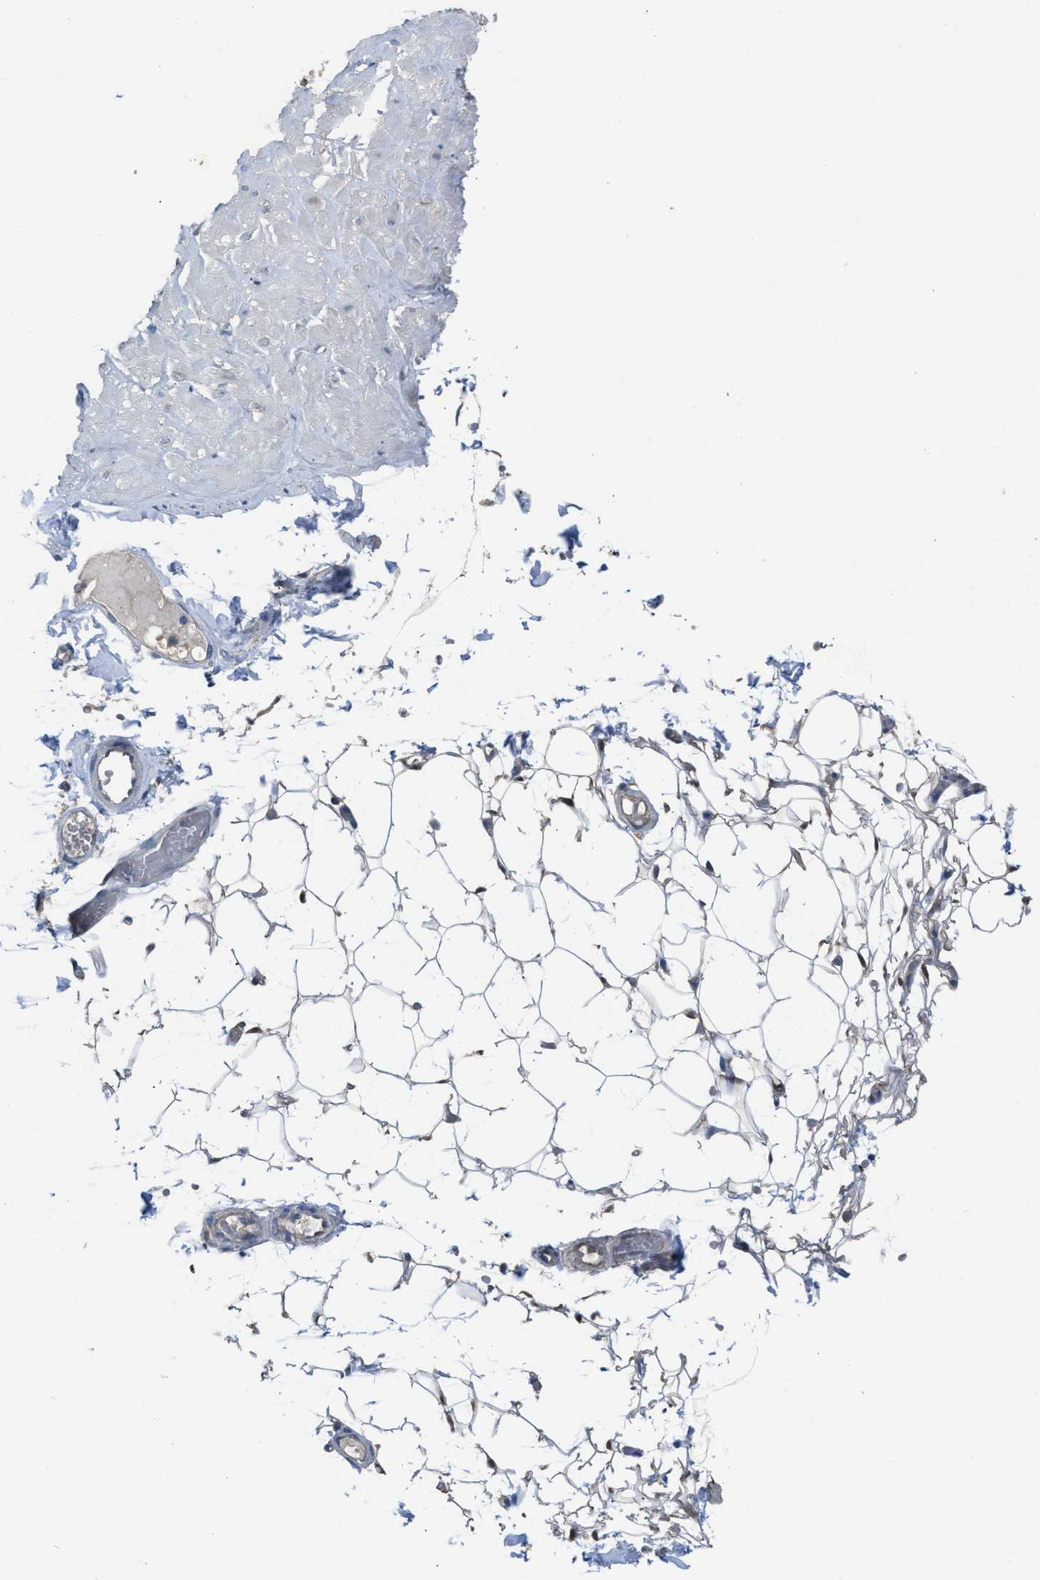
{"staining": {"intensity": "weak", "quantity": "25%-75%", "location": "cytoplasmic/membranous"}, "tissue": "adipose tissue", "cell_type": "Adipocytes", "image_type": "normal", "snomed": [{"axis": "morphology", "description": "Normal tissue, NOS"}, {"axis": "topography", "description": "Adipose tissue"}, {"axis": "topography", "description": "Vascular tissue"}, {"axis": "topography", "description": "Peripheral nerve tissue"}], "caption": "Unremarkable adipose tissue shows weak cytoplasmic/membranous expression in approximately 25%-75% of adipocytes.", "gene": "NQO2", "patient": {"sex": "male", "age": 25}}